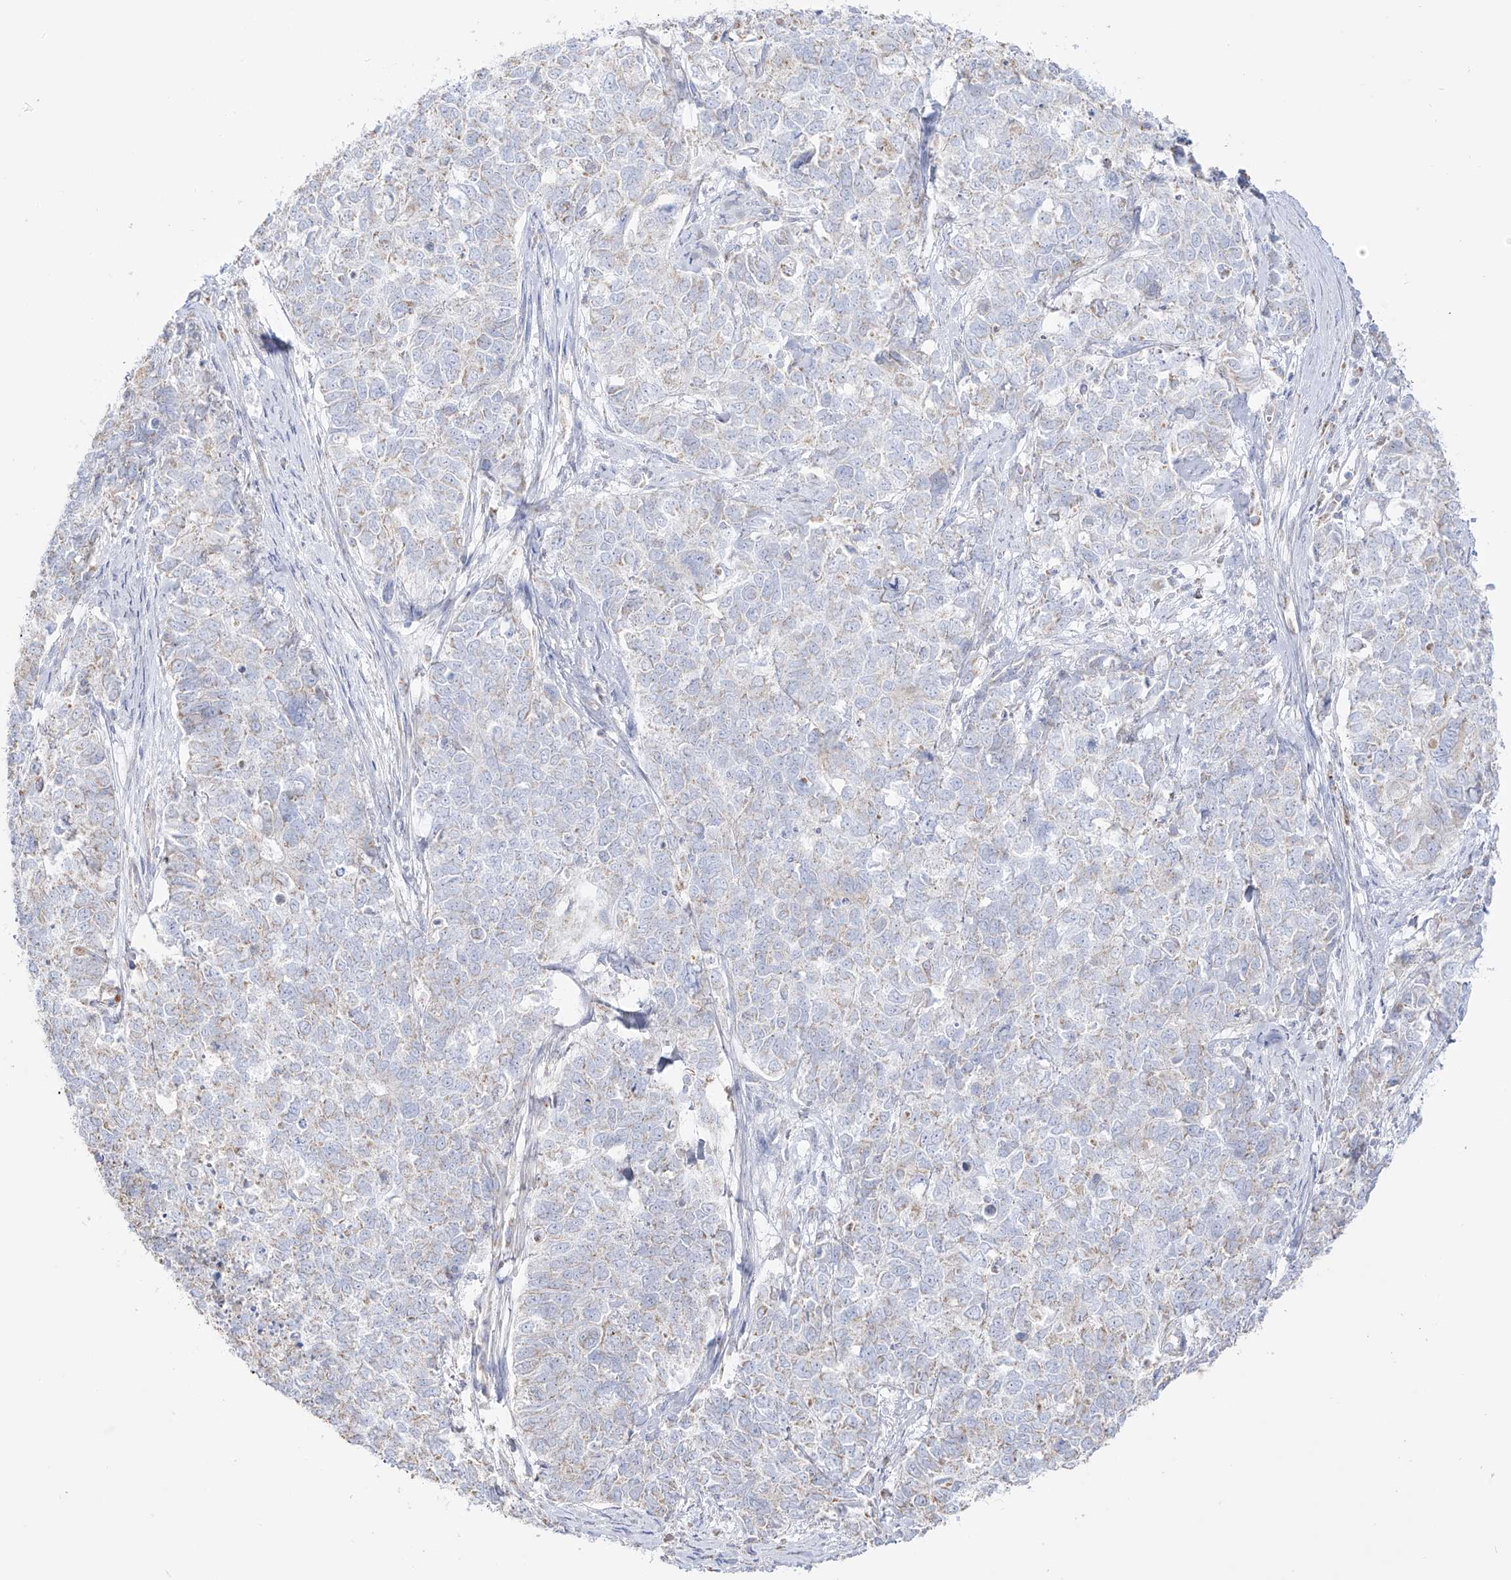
{"staining": {"intensity": "weak", "quantity": "<25%", "location": "cytoplasmic/membranous"}, "tissue": "cervical cancer", "cell_type": "Tumor cells", "image_type": "cancer", "snomed": [{"axis": "morphology", "description": "Squamous cell carcinoma, NOS"}, {"axis": "topography", "description": "Cervix"}], "caption": "Tumor cells show no significant staining in cervical squamous cell carcinoma.", "gene": "RCHY1", "patient": {"sex": "female", "age": 63}}